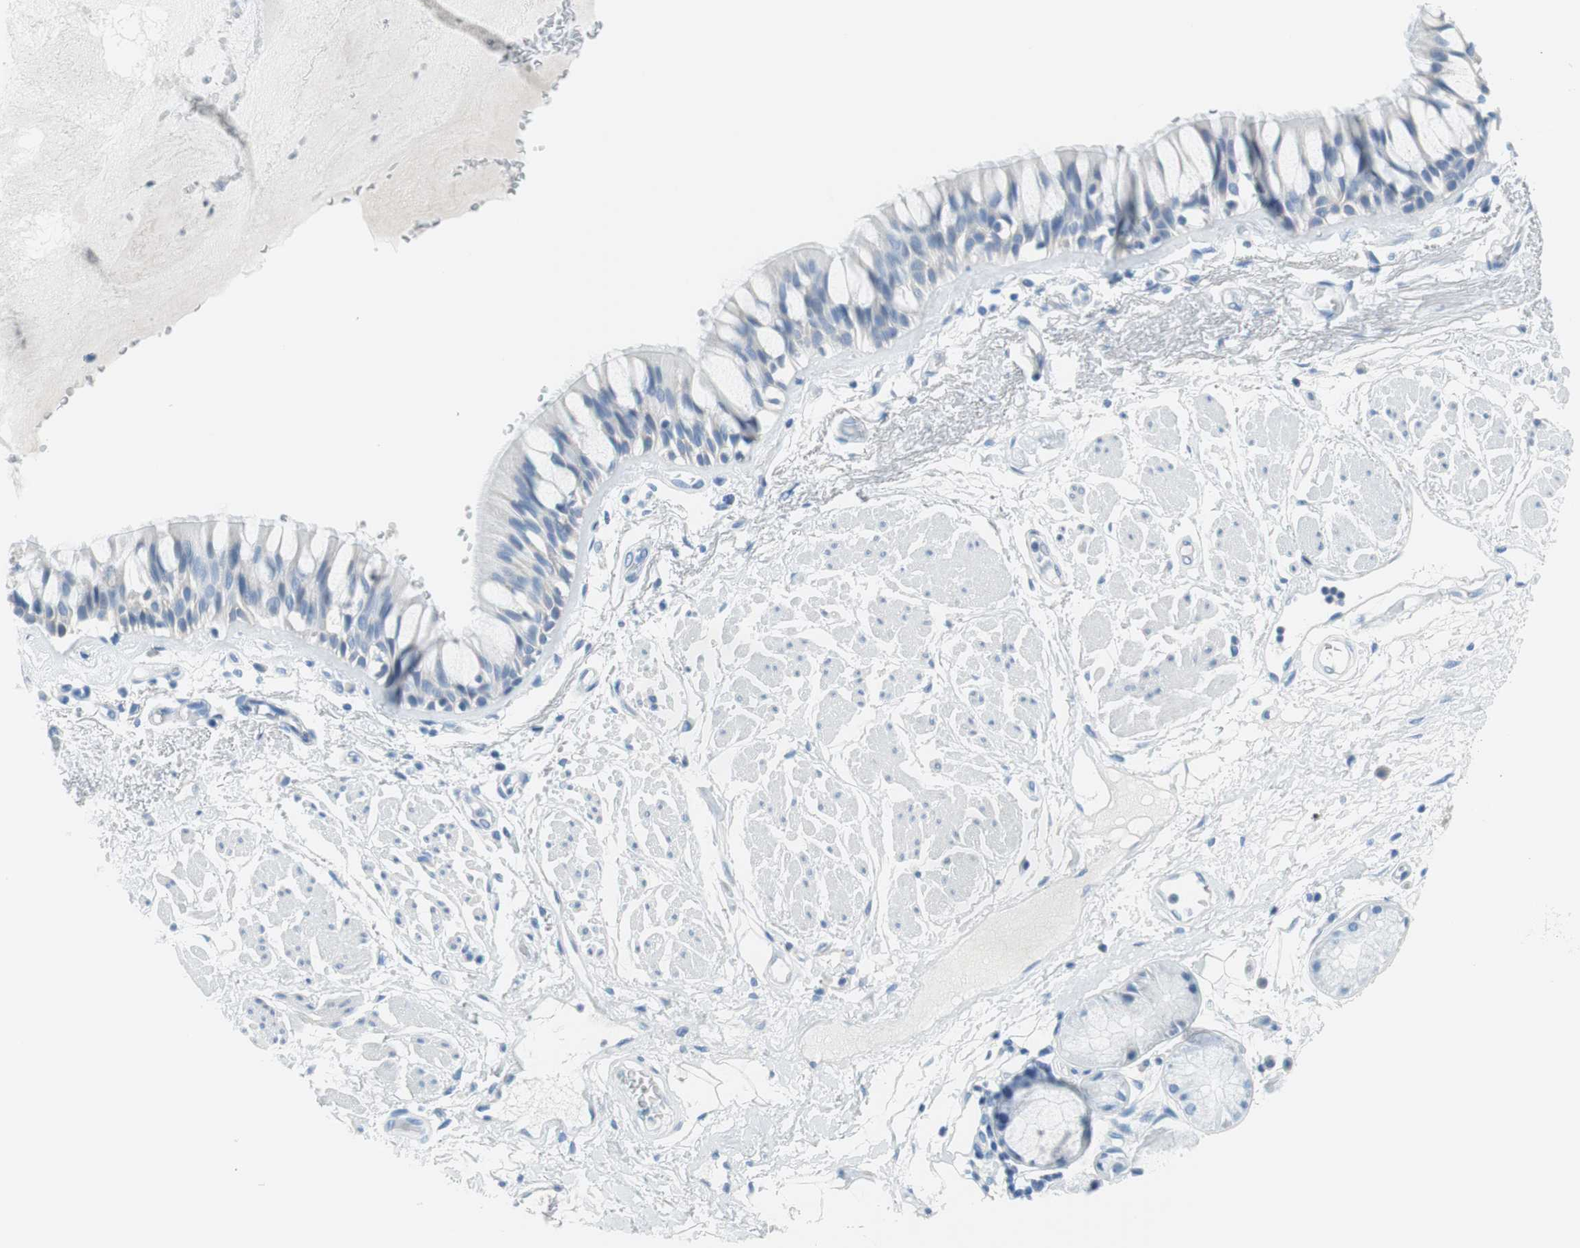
{"staining": {"intensity": "negative", "quantity": "none", "location": "none"}, "tissue": "bronchus", "cell_type": "Respiratory epithelial cells", "image_type": "normal", "snomed": [{"axis": "morphology", "description": "Normal tissue, NOS"}, {"axis": "topography", "description": "Bronchus"}], "caption": "DAB (3,3'-diaminobenzidine) immunohistochemical staining of normal bronchus displays no significant positivity in respiratory epithelial cells.", "gene": "MYH1", "patient": {"sex": "male", "age": 66}}